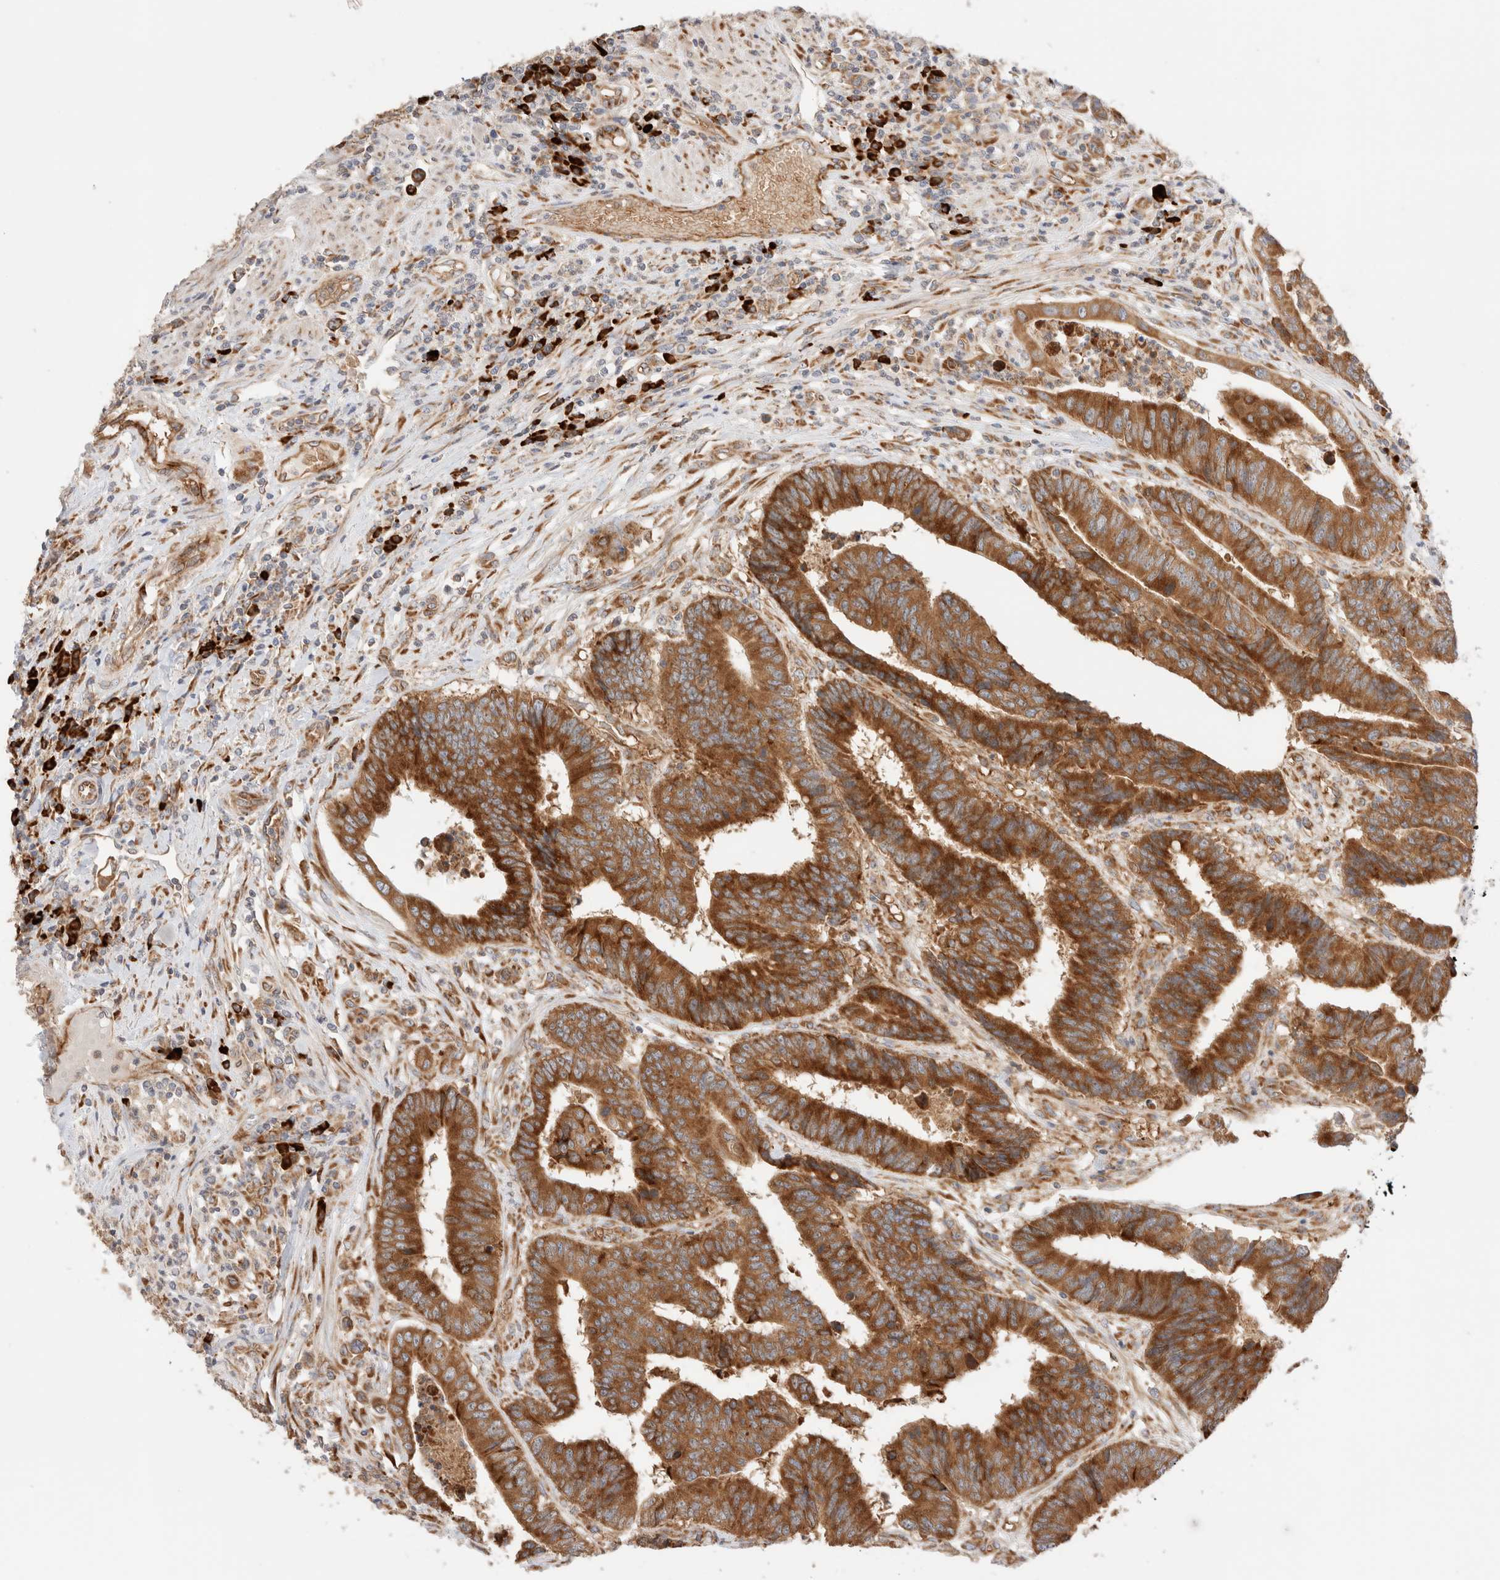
{"staining": {"intensity": "strong", "quantity": ">75%", "location": "cytoplasmic/membranous"}, "tissue": "colorectal cancer", "cell_type": "Tumor cells", "image_type": "cancer", "snomed": [{"axis": "morphology", "description": "Adenocarcinoma, NOS"}, {"axis": "topography", "description": "Rectum"}], "caption": "Human colorectal cancer stained with a protein marker reveals strong staining in tumor cells.", "gene": "UTS2B", "patient": {"sex": "male", "age": 84}}